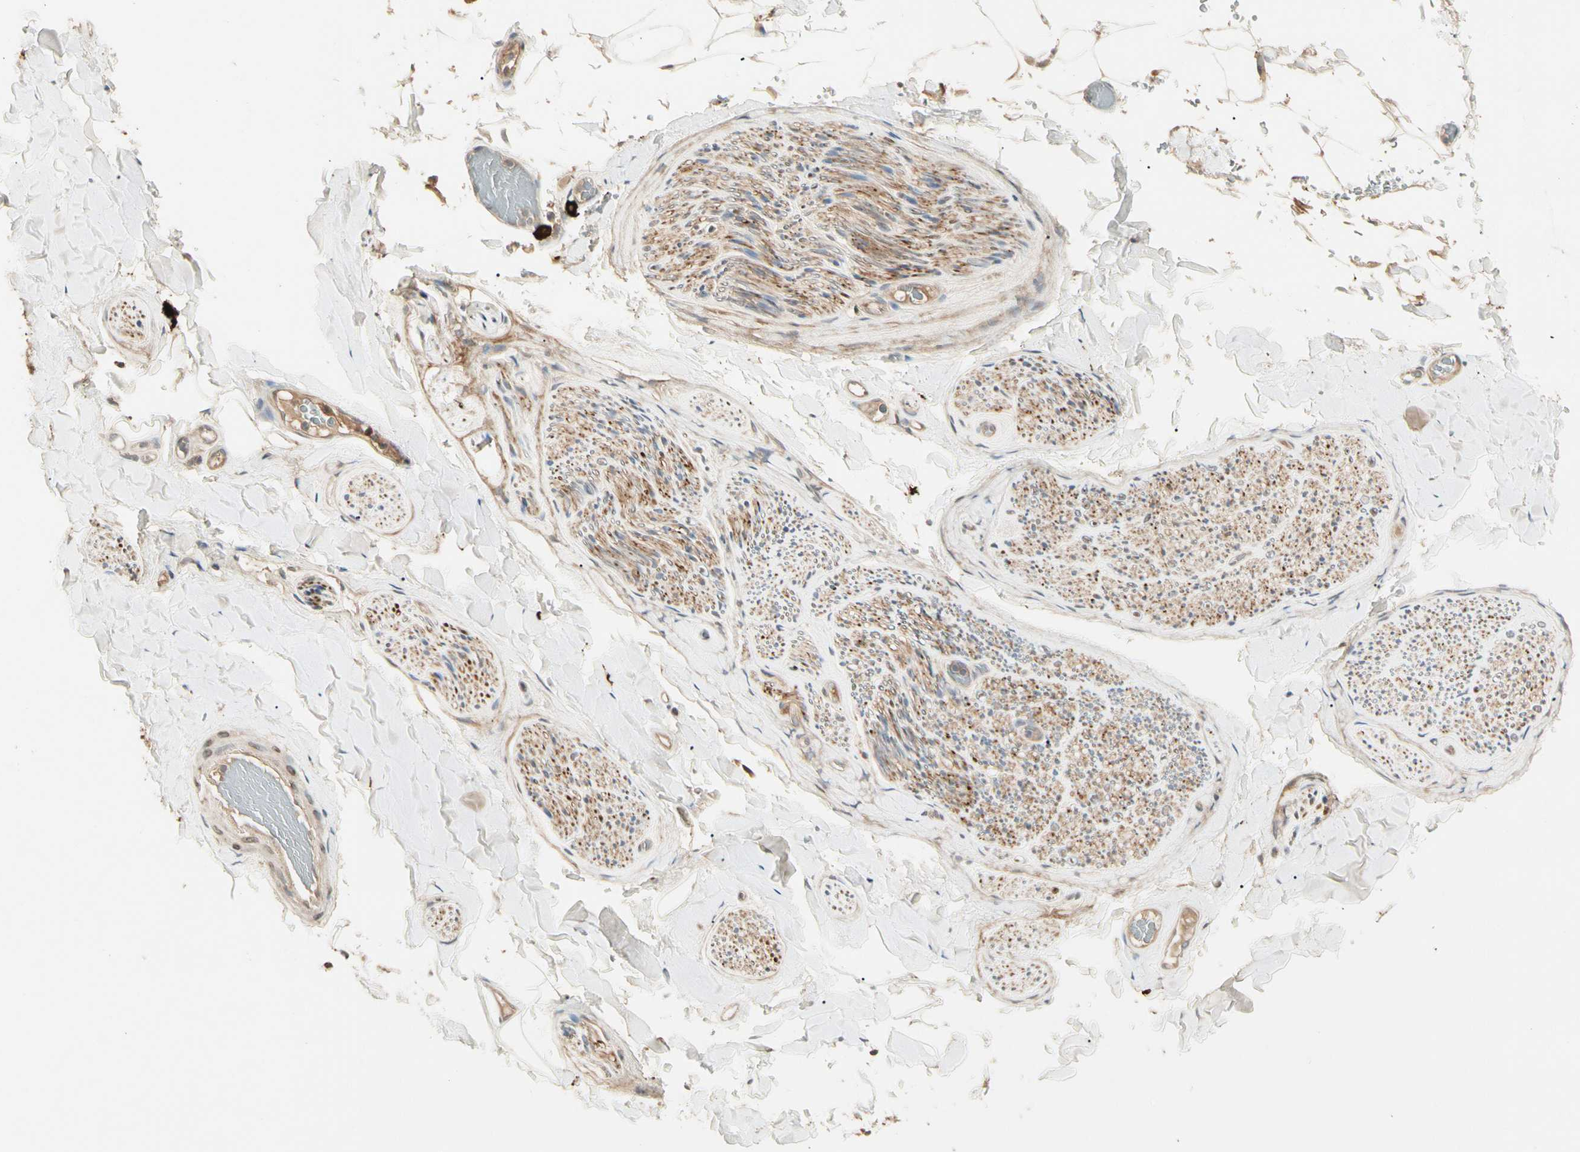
{"staining": {"intensity": "moderate", "quantity": "25%-75%", "location": "cytoplasmic/membranous"}, "tissue": "adipose tissue", "cell_type": "Adipocytes", "image_type": "normal", "snomed": [{"axis": "morphology", "description": "Normal tissue, NOS"}, {"axis": "topography", "description": "Peripheral nerve tissue"}], "caption": "High-magnification brightfield microscopy of normal adipose tissue stained with DAB (3,3'-diaminobenzidine) (brown) and counterstained with hematoxylin (blue). adipocytes exhibit moderate cytoplasmic/membranous expression is identified in about25%-75% of cells. (Brightfield microscopy of DAB IHC at high magnification).", "gene": "ATG4C", "patient": {"sex": "male", "age": 70}}